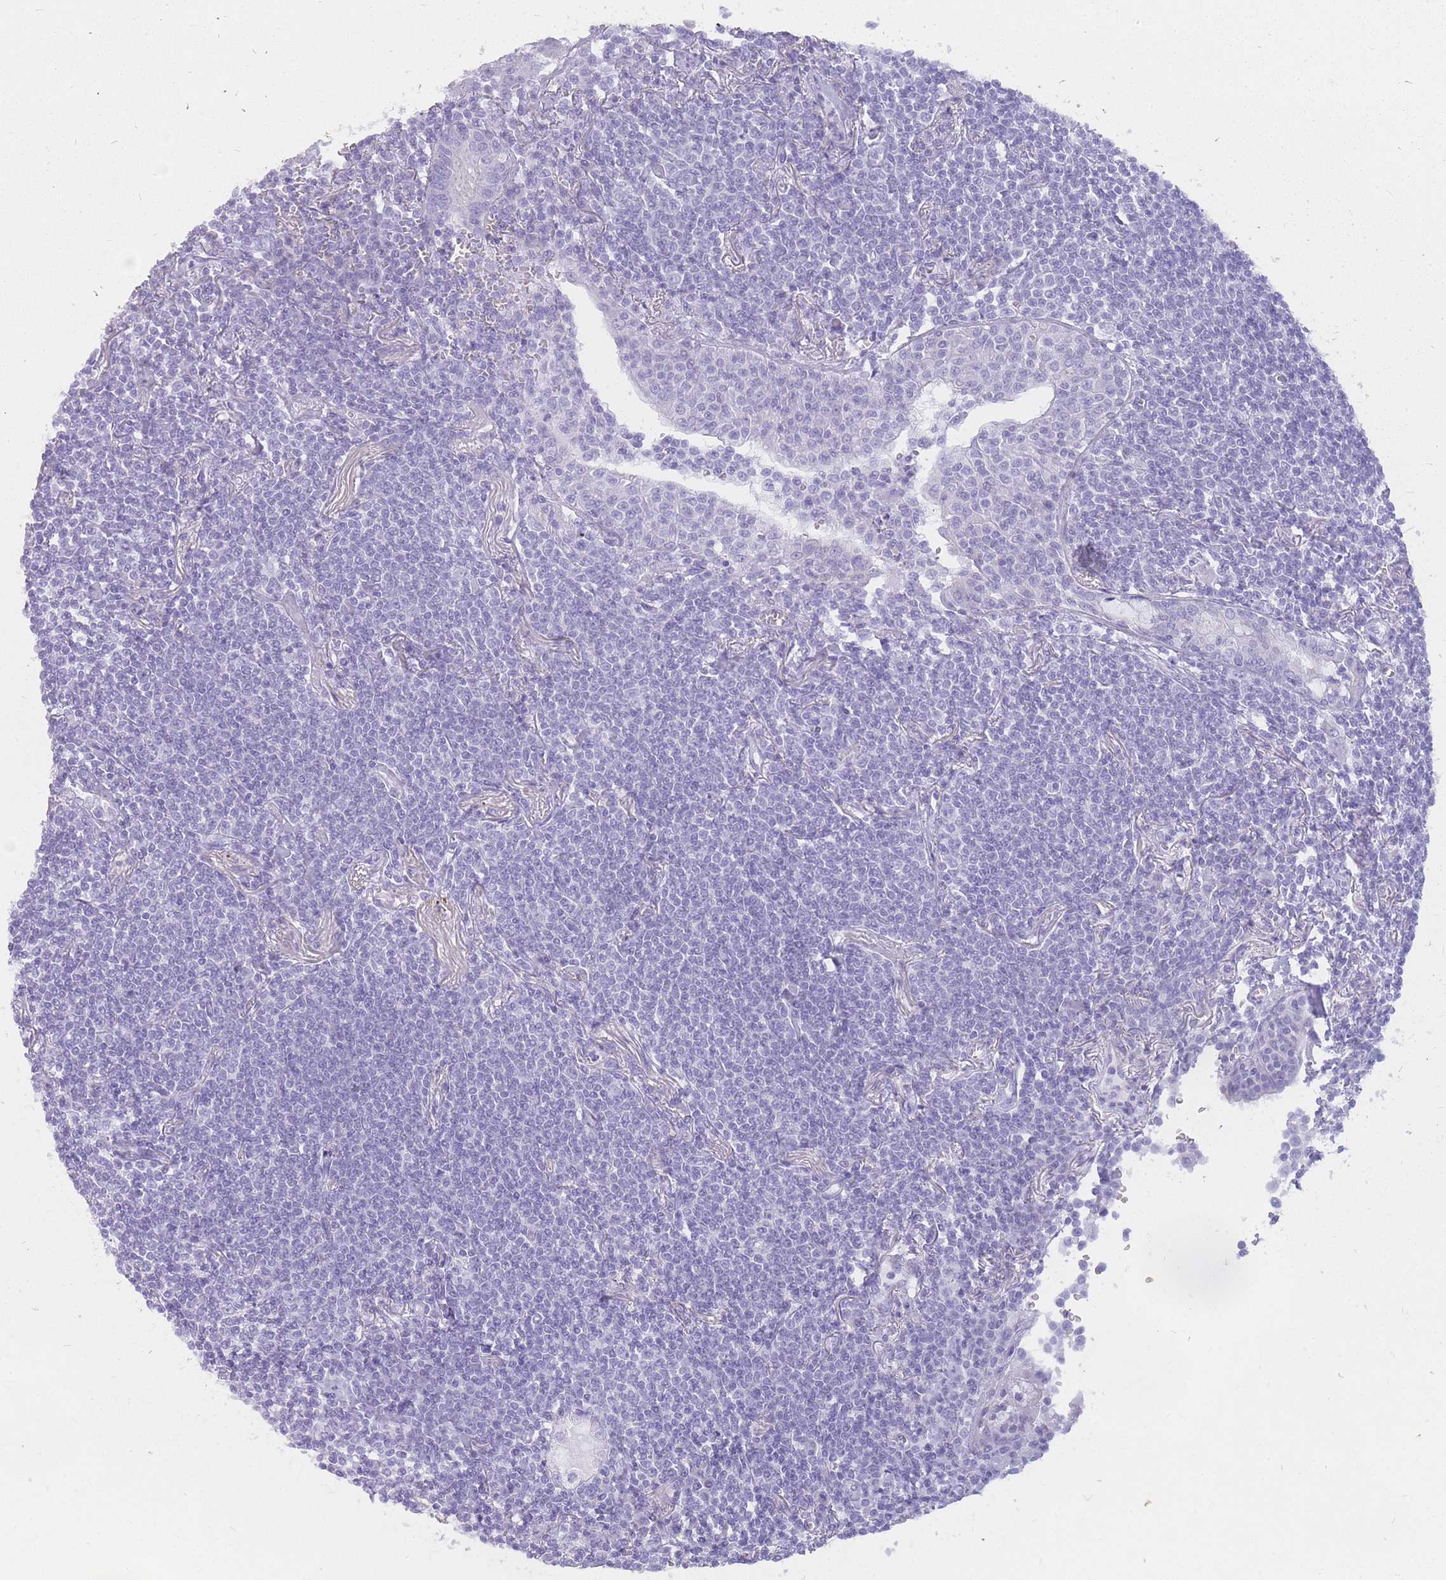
{"staining": {"intensity": "negative", "quantity": "none", "location": "none"}, "tissue": "lymphoma", "cell_type": "Tumor cells", "image_type": "cancer", "snomed": [{"axis": "morphology", "description": "Malignant lymphoma, non-Hodgkin's type, Low grade"}, {"axis": "topography", "description": "Lung"}], "caption": "There is no significant staining in tumor cells of lymphoma.", "gene": "INS", "patient": {"sex": "female", "age": 71}}